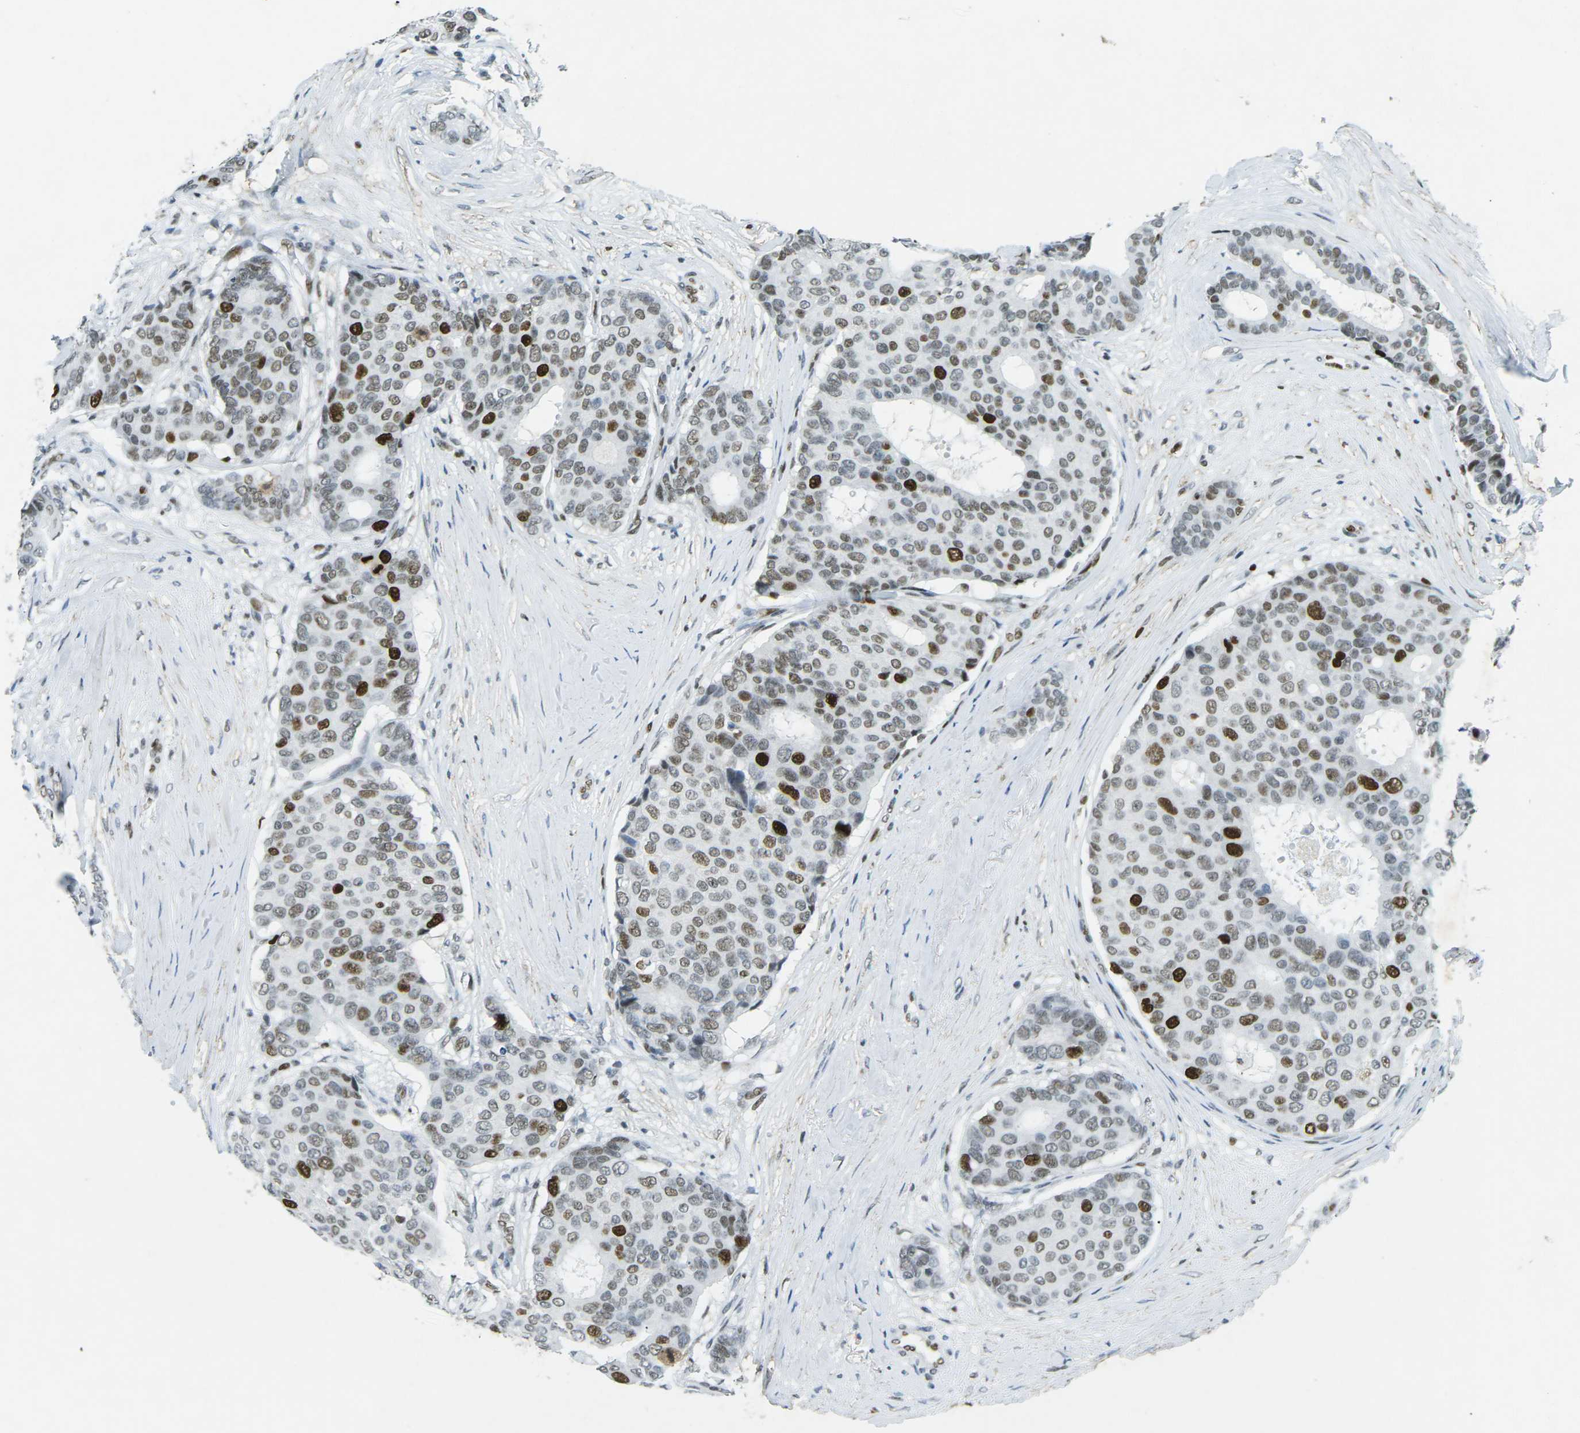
{"staining": {"intensity": "strong", "quantity": ">75%", "location": "nuclear"}, "tissue": "breast cancer", "cell_type": "Tumor cells", "image_type": "cancer", "snomed": [{"axis": "morphology", "description": "Duct carcinoma"}, {"axis": "topography", "description": "Breast"}], "caption": "Brown immunohistochemical staining in human breast cancer demonstrates strong nuclear staining in approximately >75% of tumor cells.", "gene": "RB1", "patient": {"sex": "female", "age": 75}}